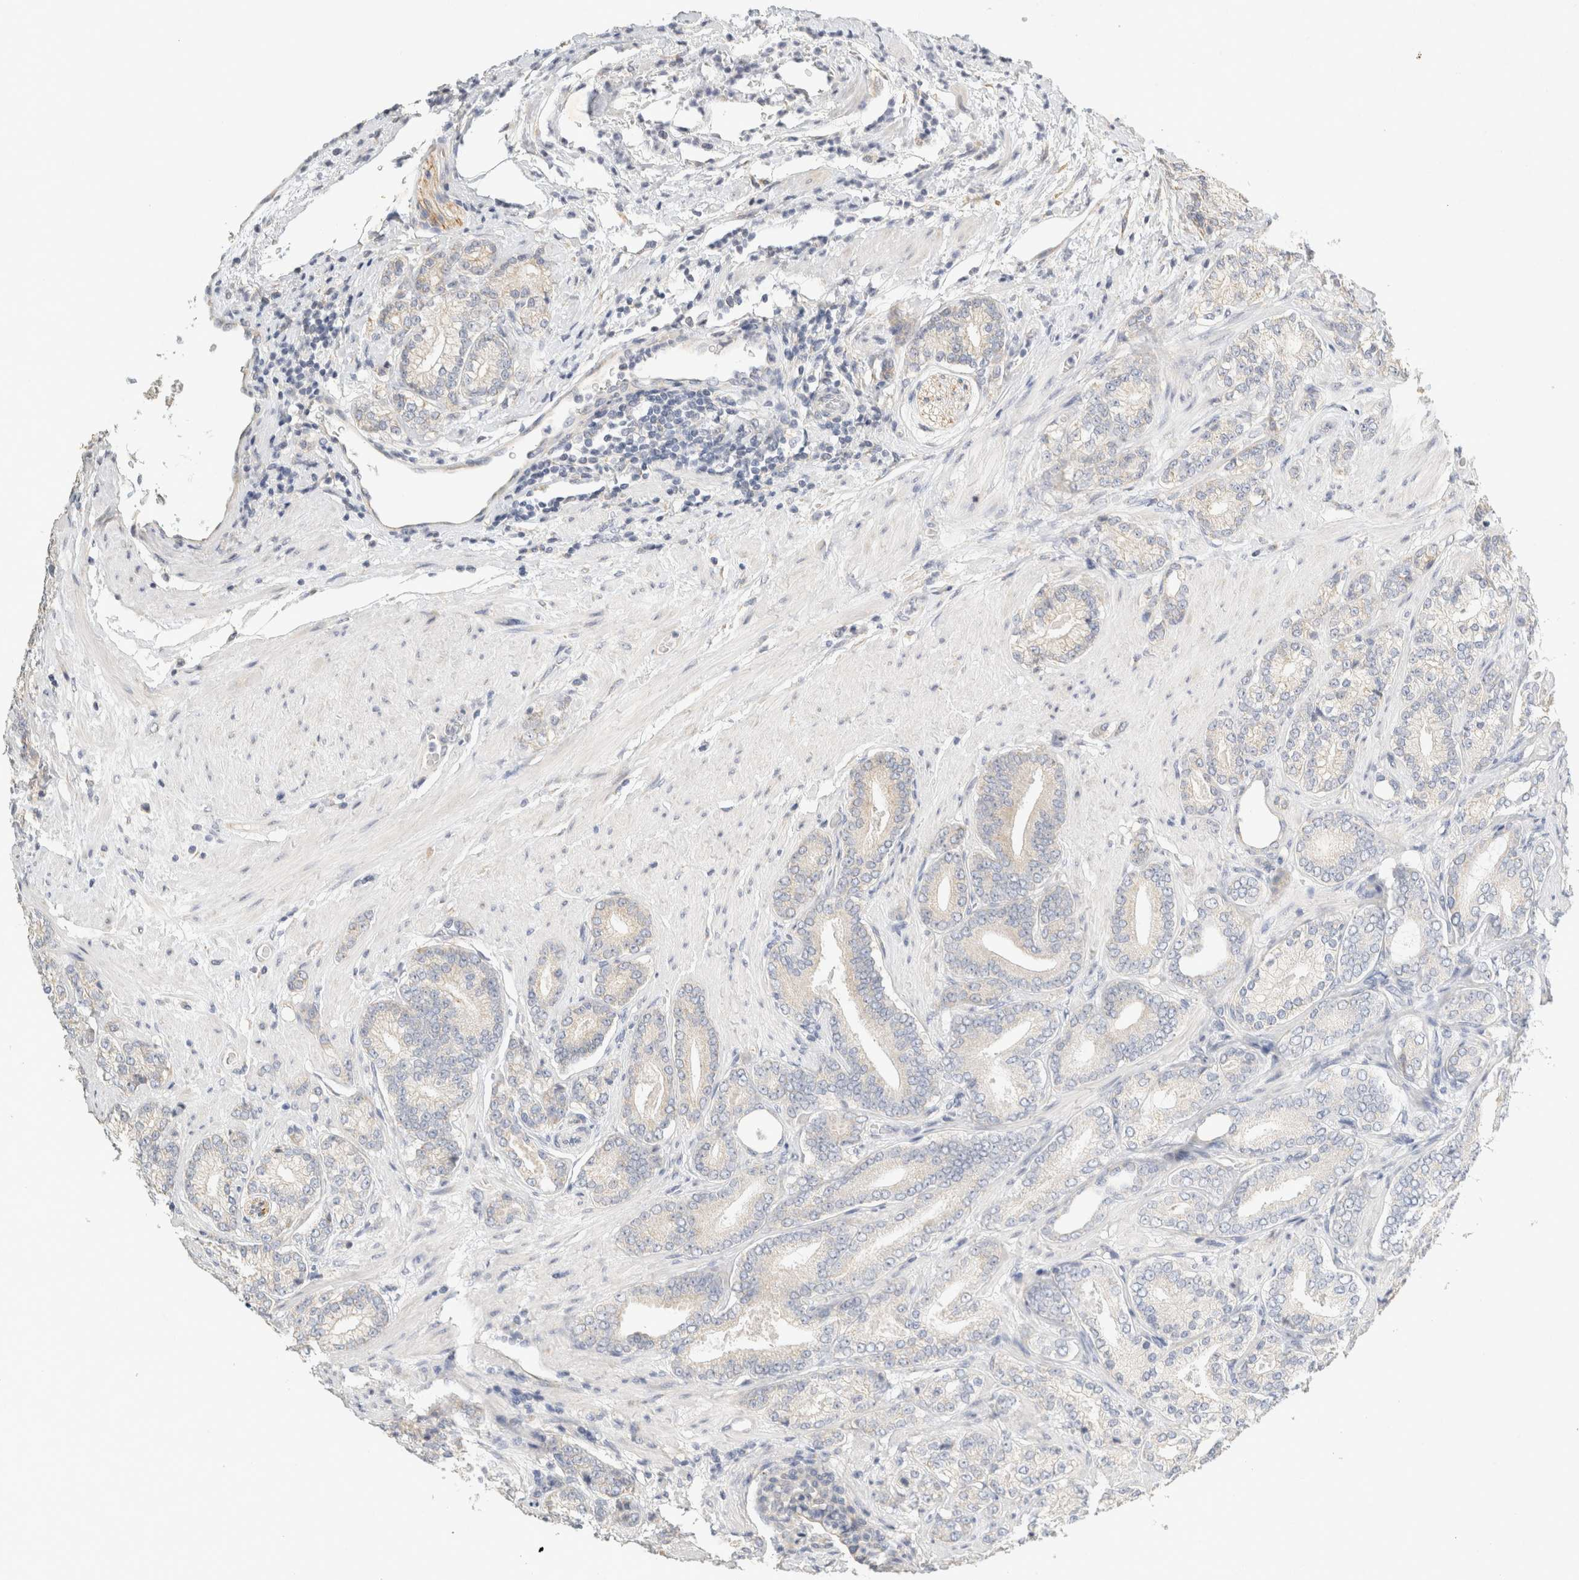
{"staining": {"intensity": "negative", "quantity": "none", "location": "none"}, "tissue": "prostate cancer", "cell_type": "Tumor cells", "image_type": "cancer", "snomed": [{"axis": "morphology", "description": "Adenocarcinoma, High grade"}, {"axis": "topography", "description": "Prostate"}], "caption": "The image exhibits no staining of tumor cells in adenocarcinoma (high-grade) (prostate).", "gene": "NEFM", "patient": {"sex": "male", "age": 61}}